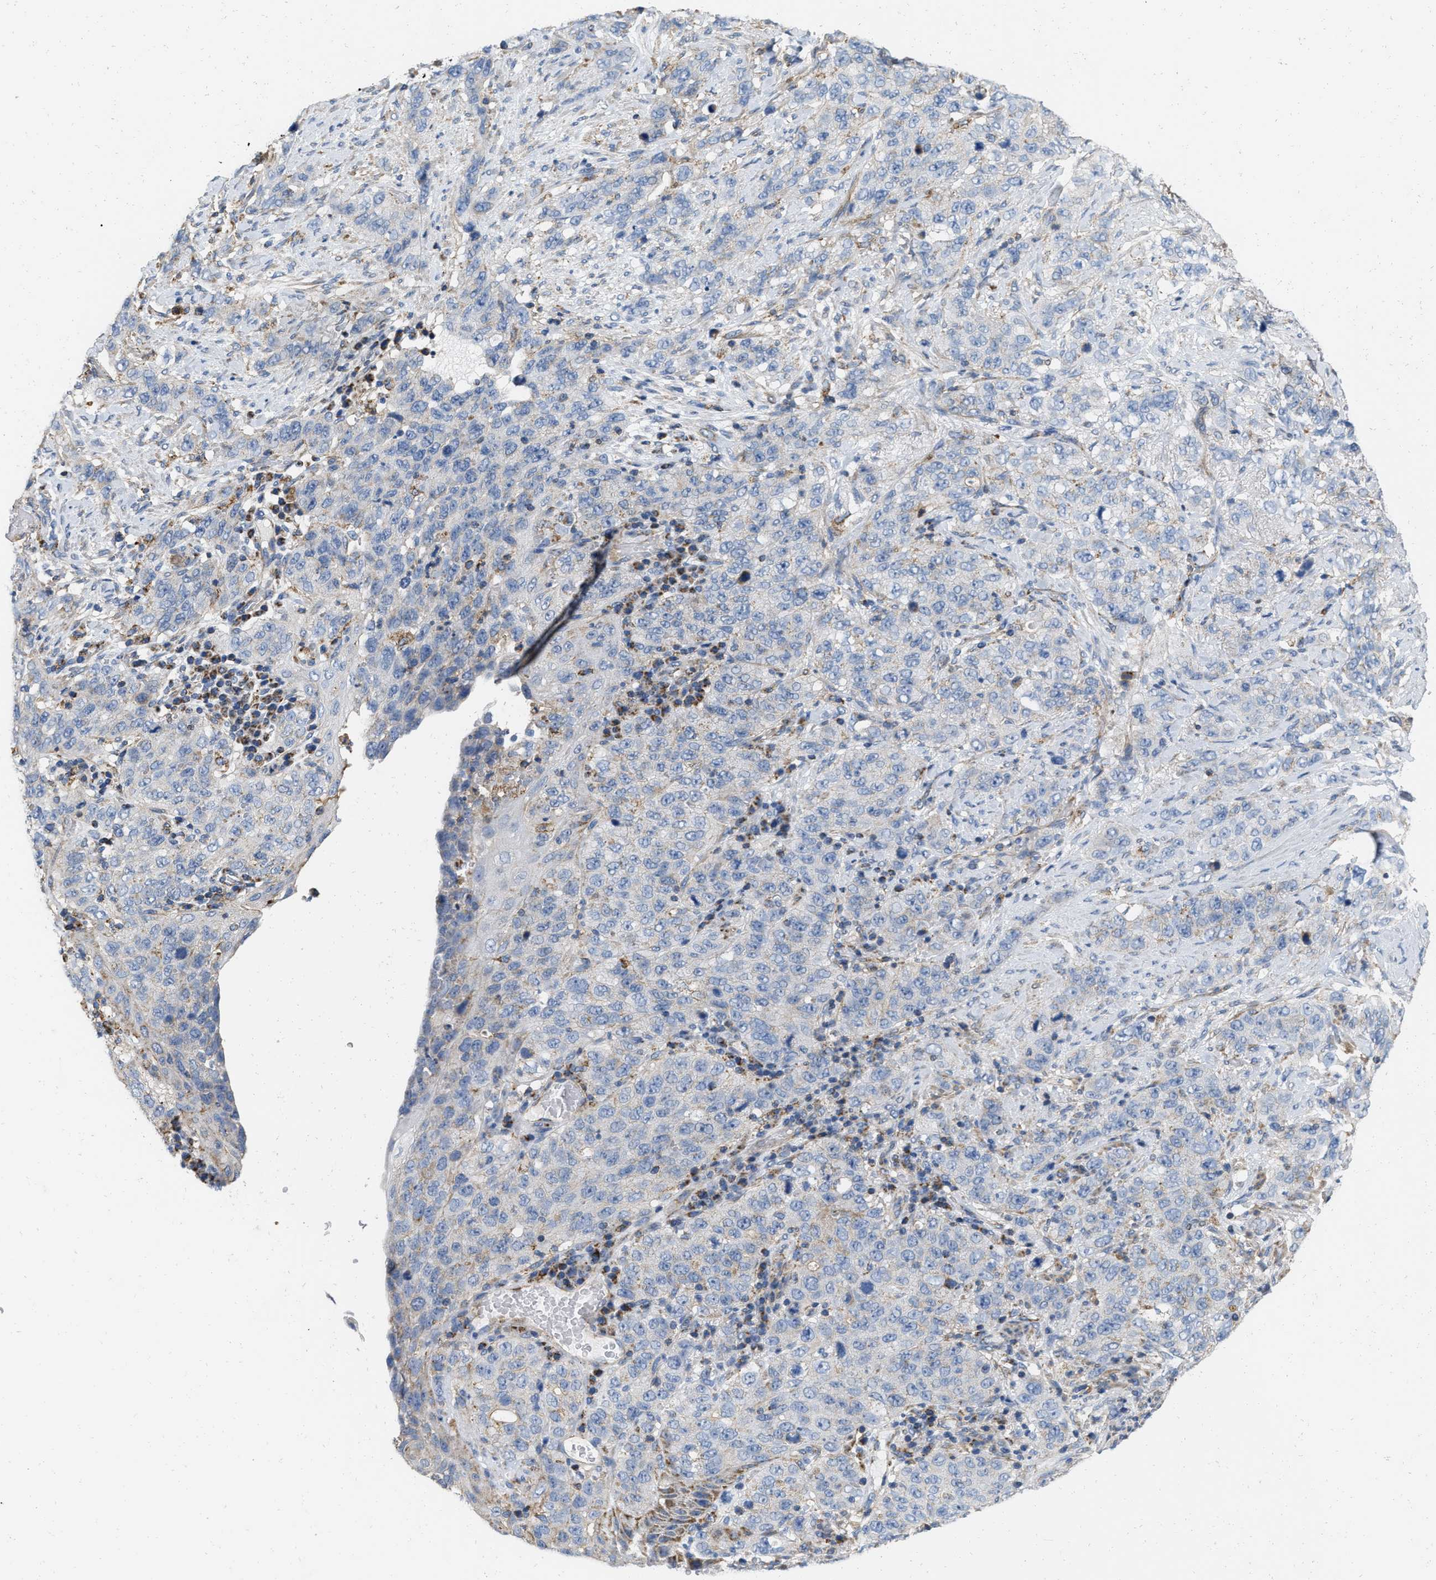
{"staining": {"intensity": "negative", "quantity": "none", "location": "none"}, "tissue": "stomach cancer", "cell_type": "Tumor cells", "image_type": "cancer", "snomed": [{"axis": "morphology", "description": "Adenocarcinoma, NOS"}, {"axis": "topography", "description": "Stomach"}], "caption": "Immunohistochemistry micrograph of stomach cancer (adenocarcinoma) stained for a protein (brown), which reveals no expression in tumor cells.", "gene": "GRB10", "patient": {"sex": "male", "age": 48}}